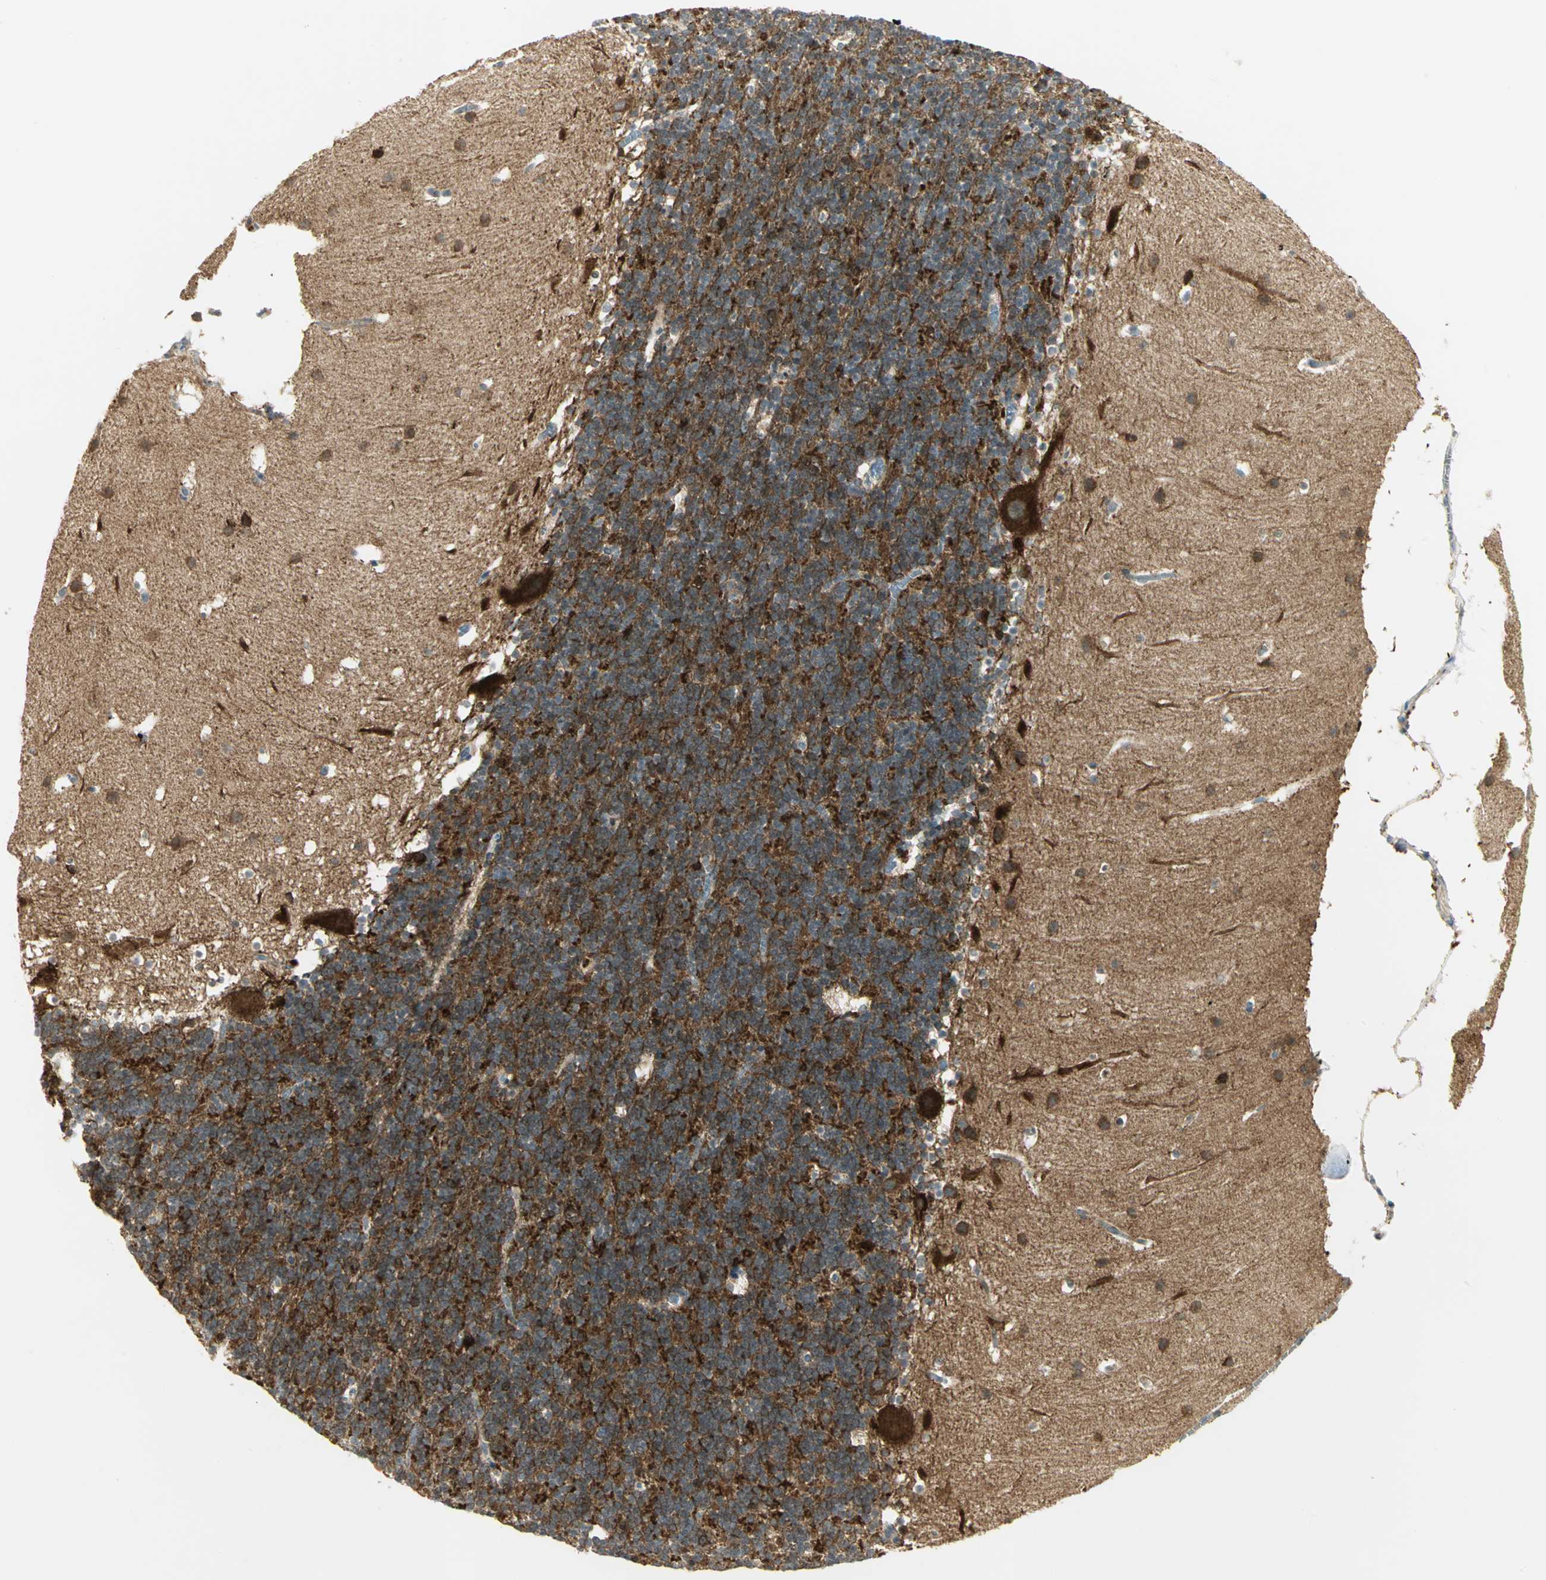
{"staining": {"intensity": "strong", "quantity": ">75%", "location": "cytoplasmic/membranous"}, "tissue": "cerebellum", "cell_type": "Cells in granular layer", "image_type": "normal", "snomed": [{"axis": "morphology", "description": "Normal tissue, NOS"}, {"axis": "topography", "description": "Cerebellum"}], "caption": "IHC of unremarkable human cerebellum shows high levels of strong cytoplasmic/membranous positivity in approximately >75% of cells in granular layer. The protein of interest is shown in brown color, while the nuclei are stained blue.", "gene": "MAPK8IP3", "patient": {"sex": "male", "age": 45}}